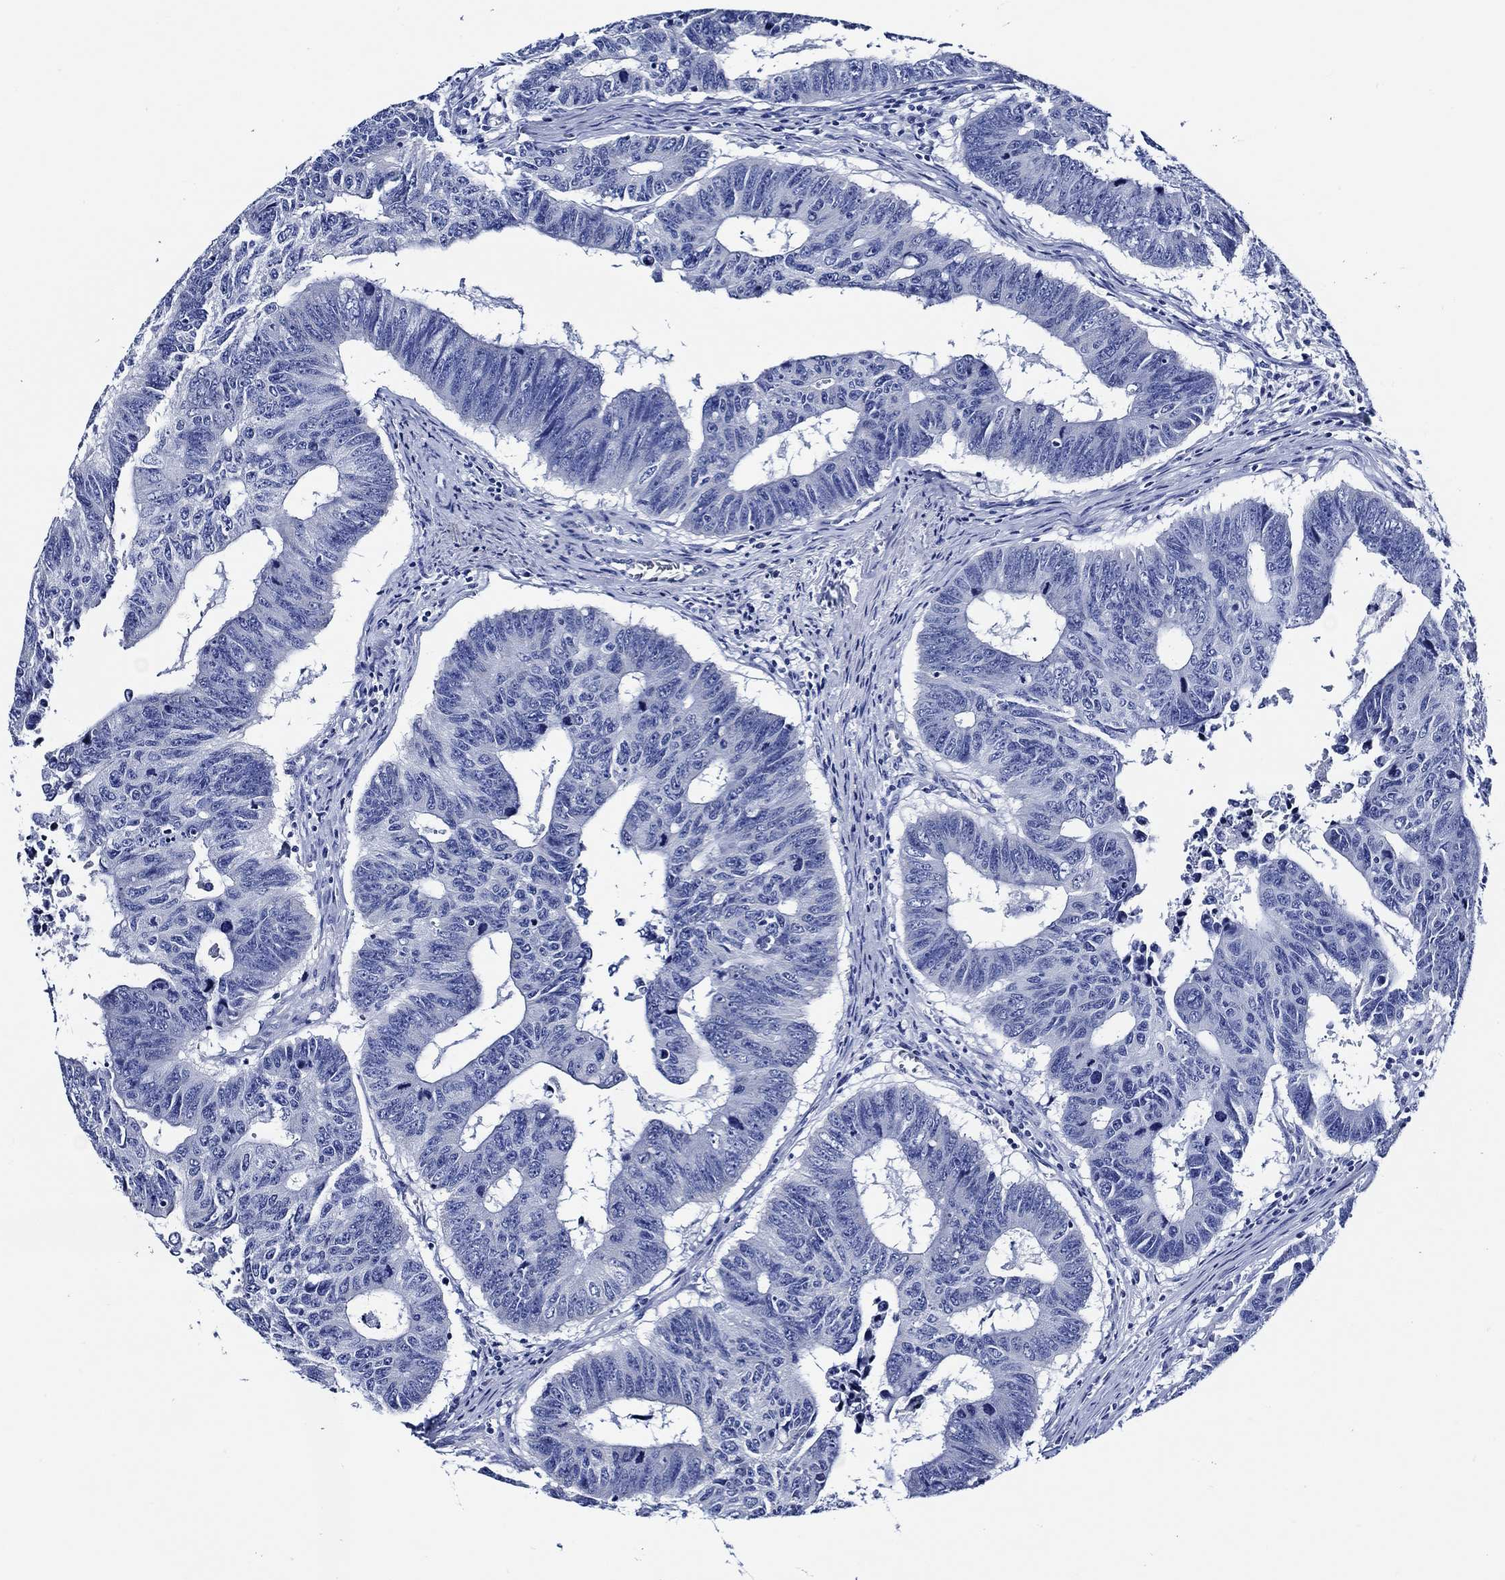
{"staining": {"intensity": "negative", "quantity": "none", "location": "none"}, "tissue": "colorectal cancer", "cell_type": "Tumor cells", "image_type": "cancer", "snomed": [{"axis": "morphology", "description": "Adenocarcinoma, NOS"}, {"axis": "topography", "description": "Appendix"}, {"axis": "topography", "description": "Colon"}, {"axis": "topography", "description": "Cecum"}, {"axis": "topography", "description": "Colon asc"}], "caption": "Tumor cells show no significant positivity in colorectal cancer (adenocarcinoma). (DAB (3,3'-diaminobenzidine) immunohistochemistry (IHC), high magnification).", "gene": "WDR62", "patient": {"sex": "female", "age": 85}}